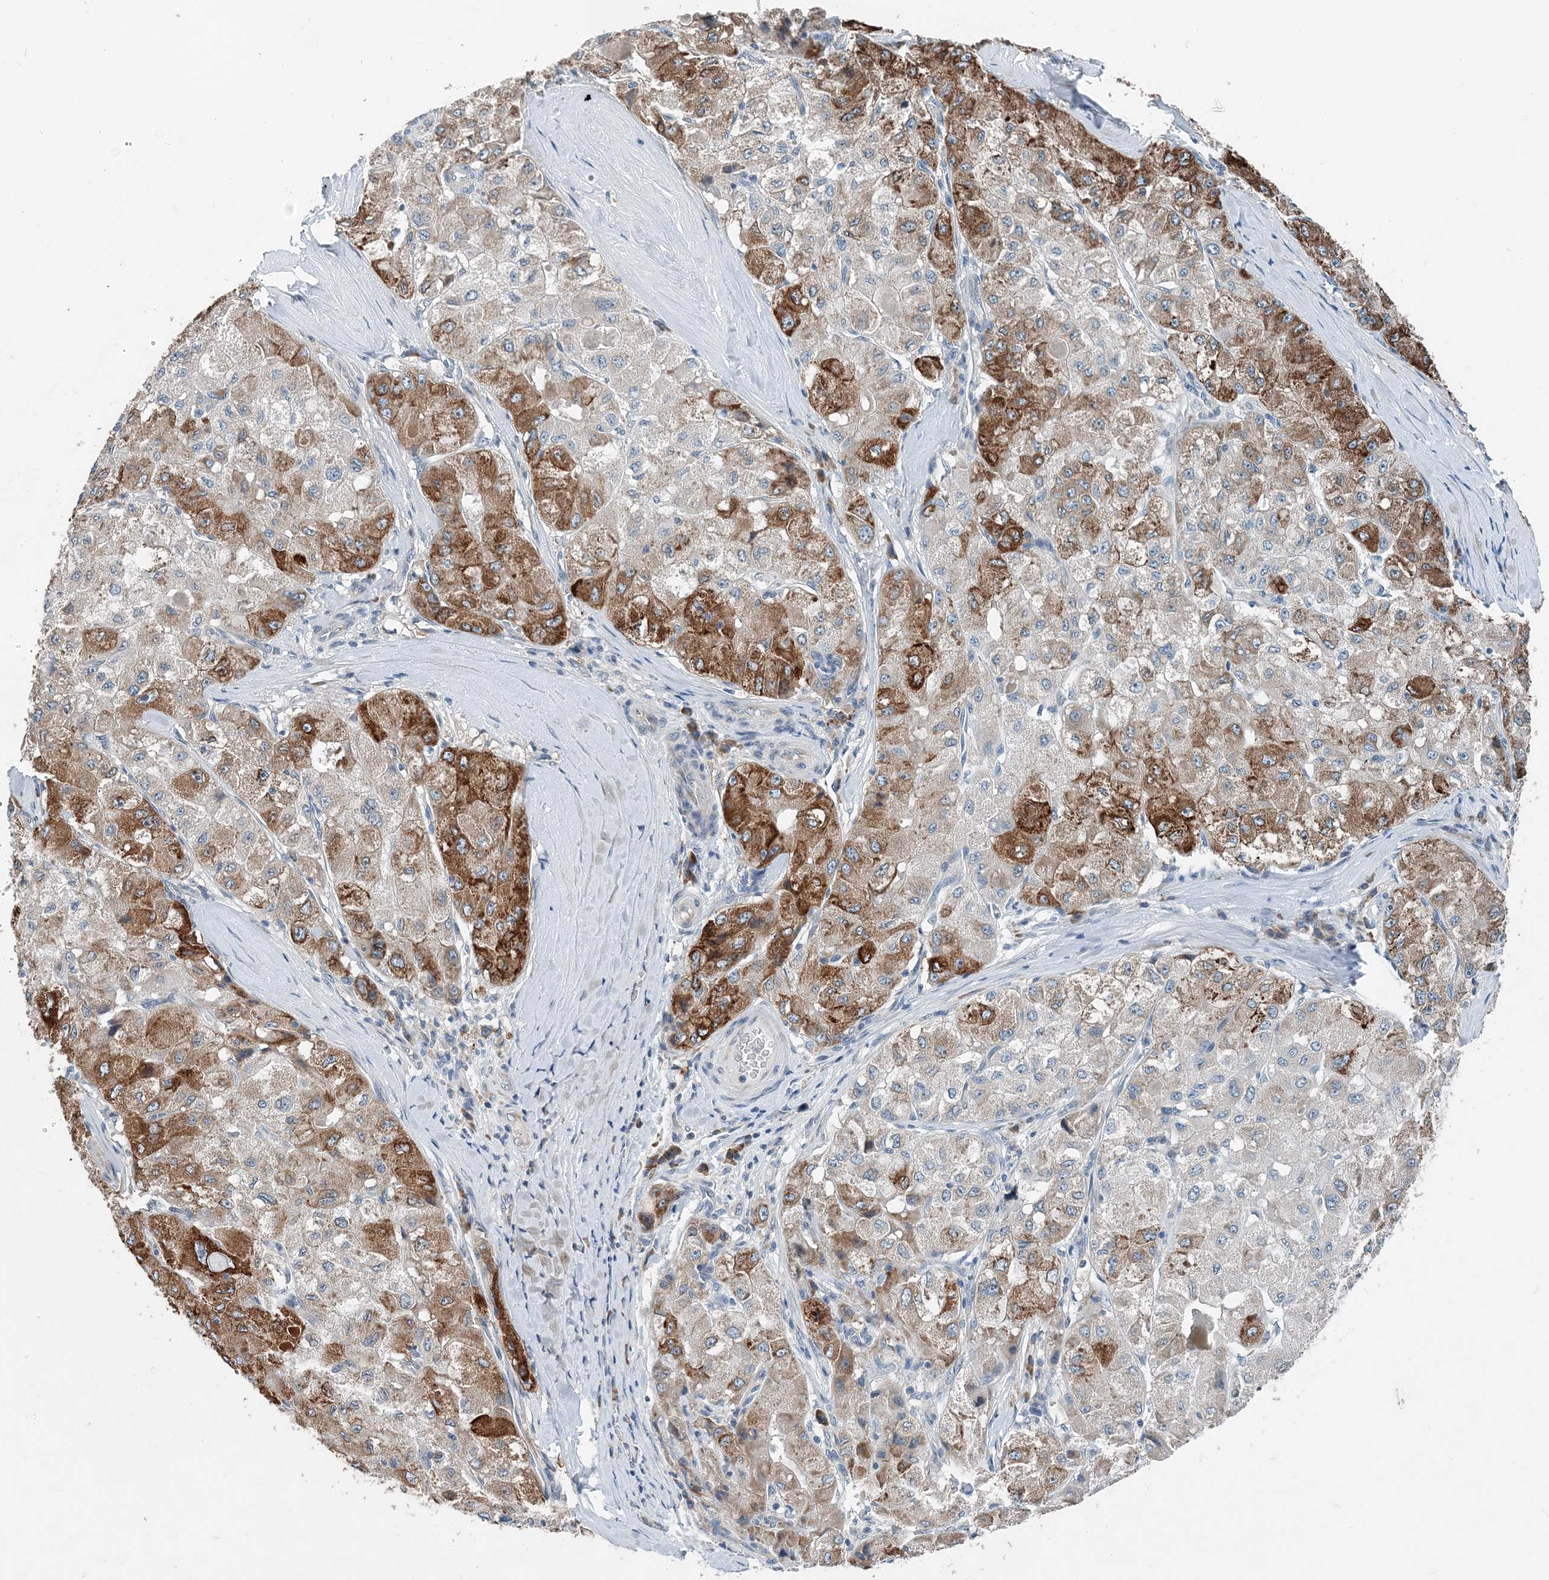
{"staining": {"intensity": "moderate", "quantity": "25%-75%", "location": "cytoplasmic/membranous"}, "tissue": "liver cancer", "cell_type": "Tumor cells", "image_type": "cancer", "snomed": [{"axis": "morphology", "description": "Carcinoma, Hepatocellular, NOS"}, {"axis": "topography", "description": "Liver"}], "caption": "Hepatocellular carcinoma (liver) stained with DAB immunohistochemistry (IHC) shows medium levels of moderate cytoplasmic/membranous staining in about 25%-75% of tumor cells.", "gene": "EEF1A2", "patient": {"sex": "male", "age": 80}}